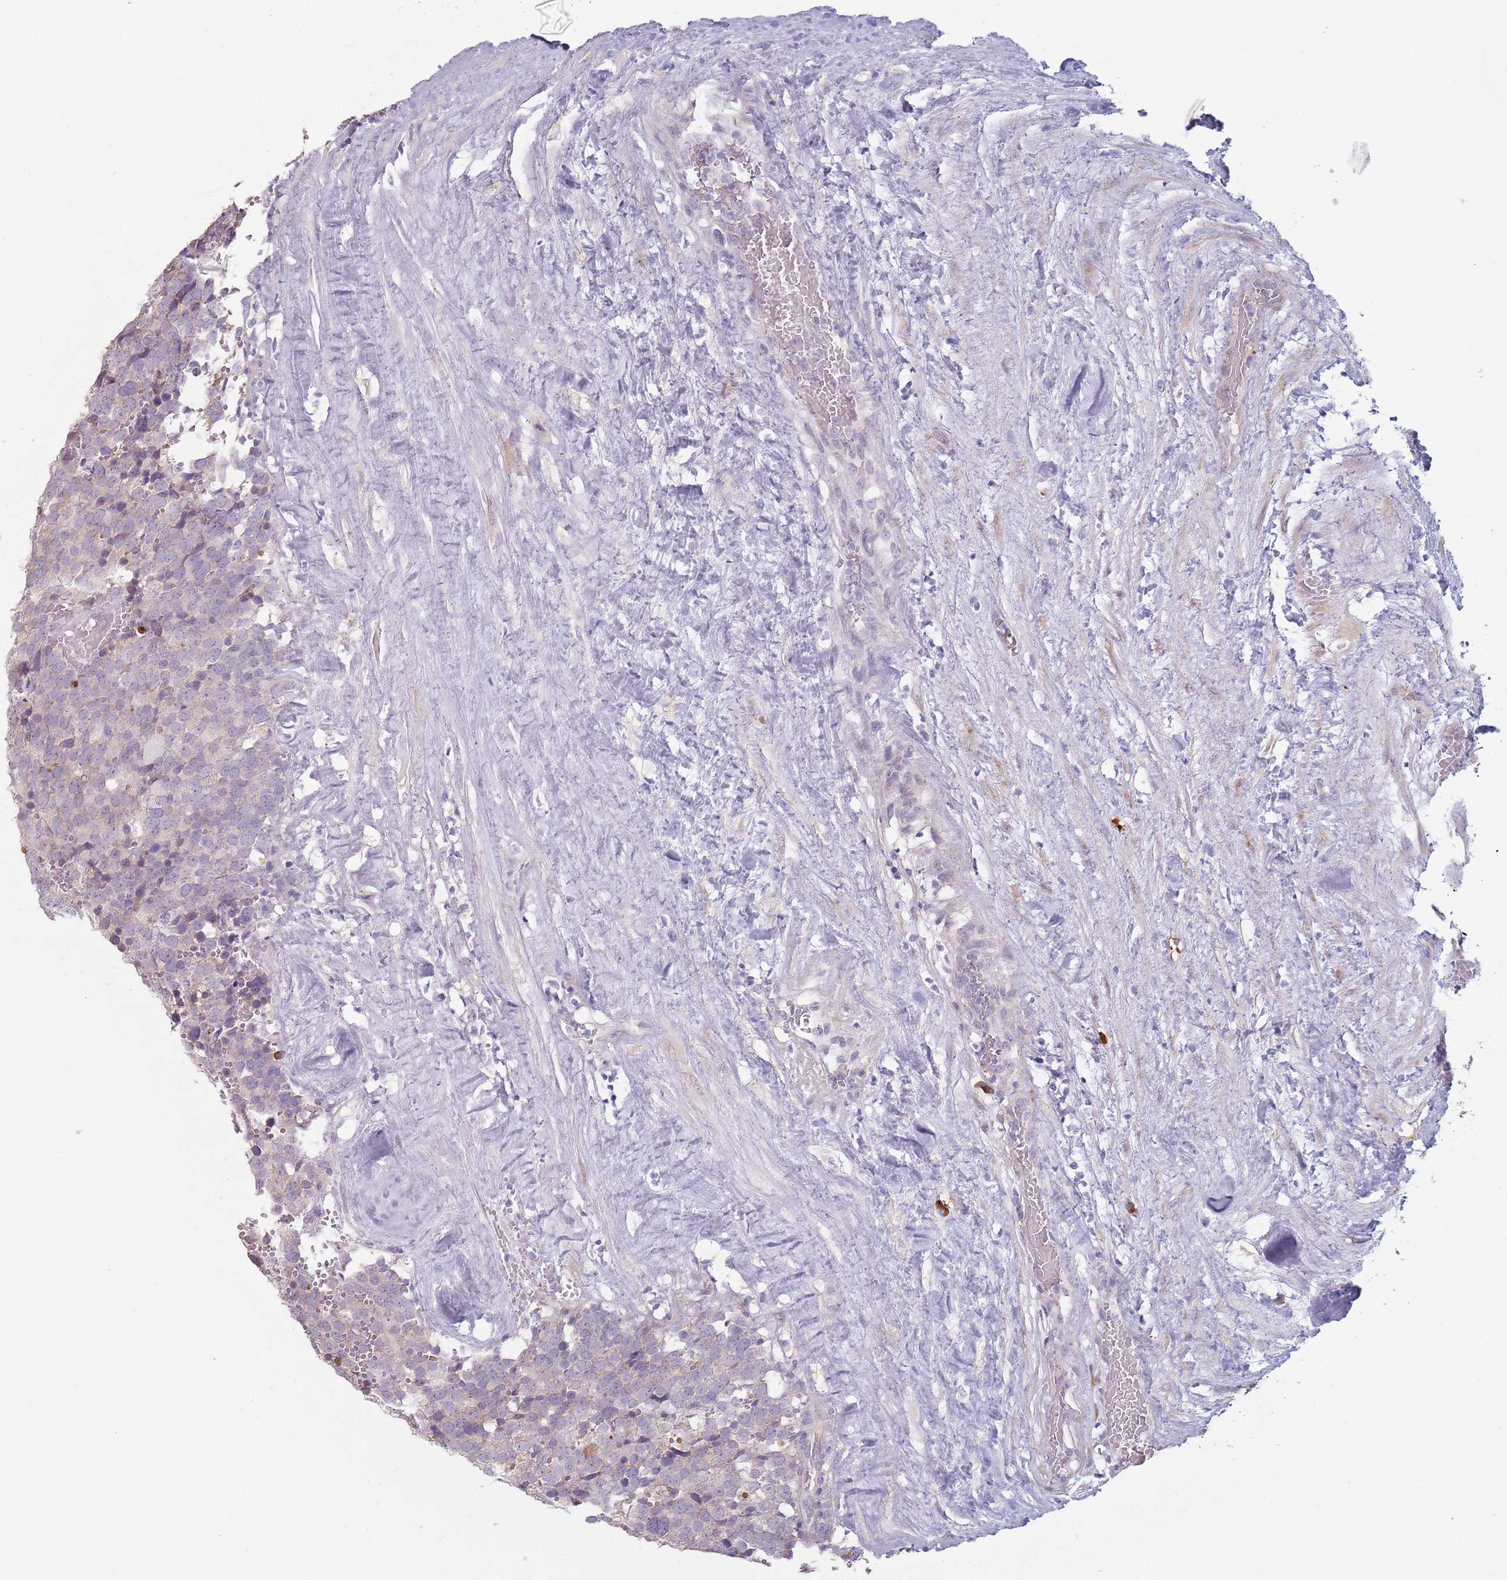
{"staining": {"intensity": "negative", "quantity": "none", "location": "none"}, "tissue": "testis cancer", "cell_type": "Tumor cells", "image_type": "cancer", "snomed": [{"axis": "morphology", "description": "Seminoma, NOS"}, {"axis": "topography", "description": "Testis"}], "caption": "Tumor cells show no significant positivity in testis cancer (seminoma).", "gene": "DXO", "patient": {"sex": "male", "age": 71}}